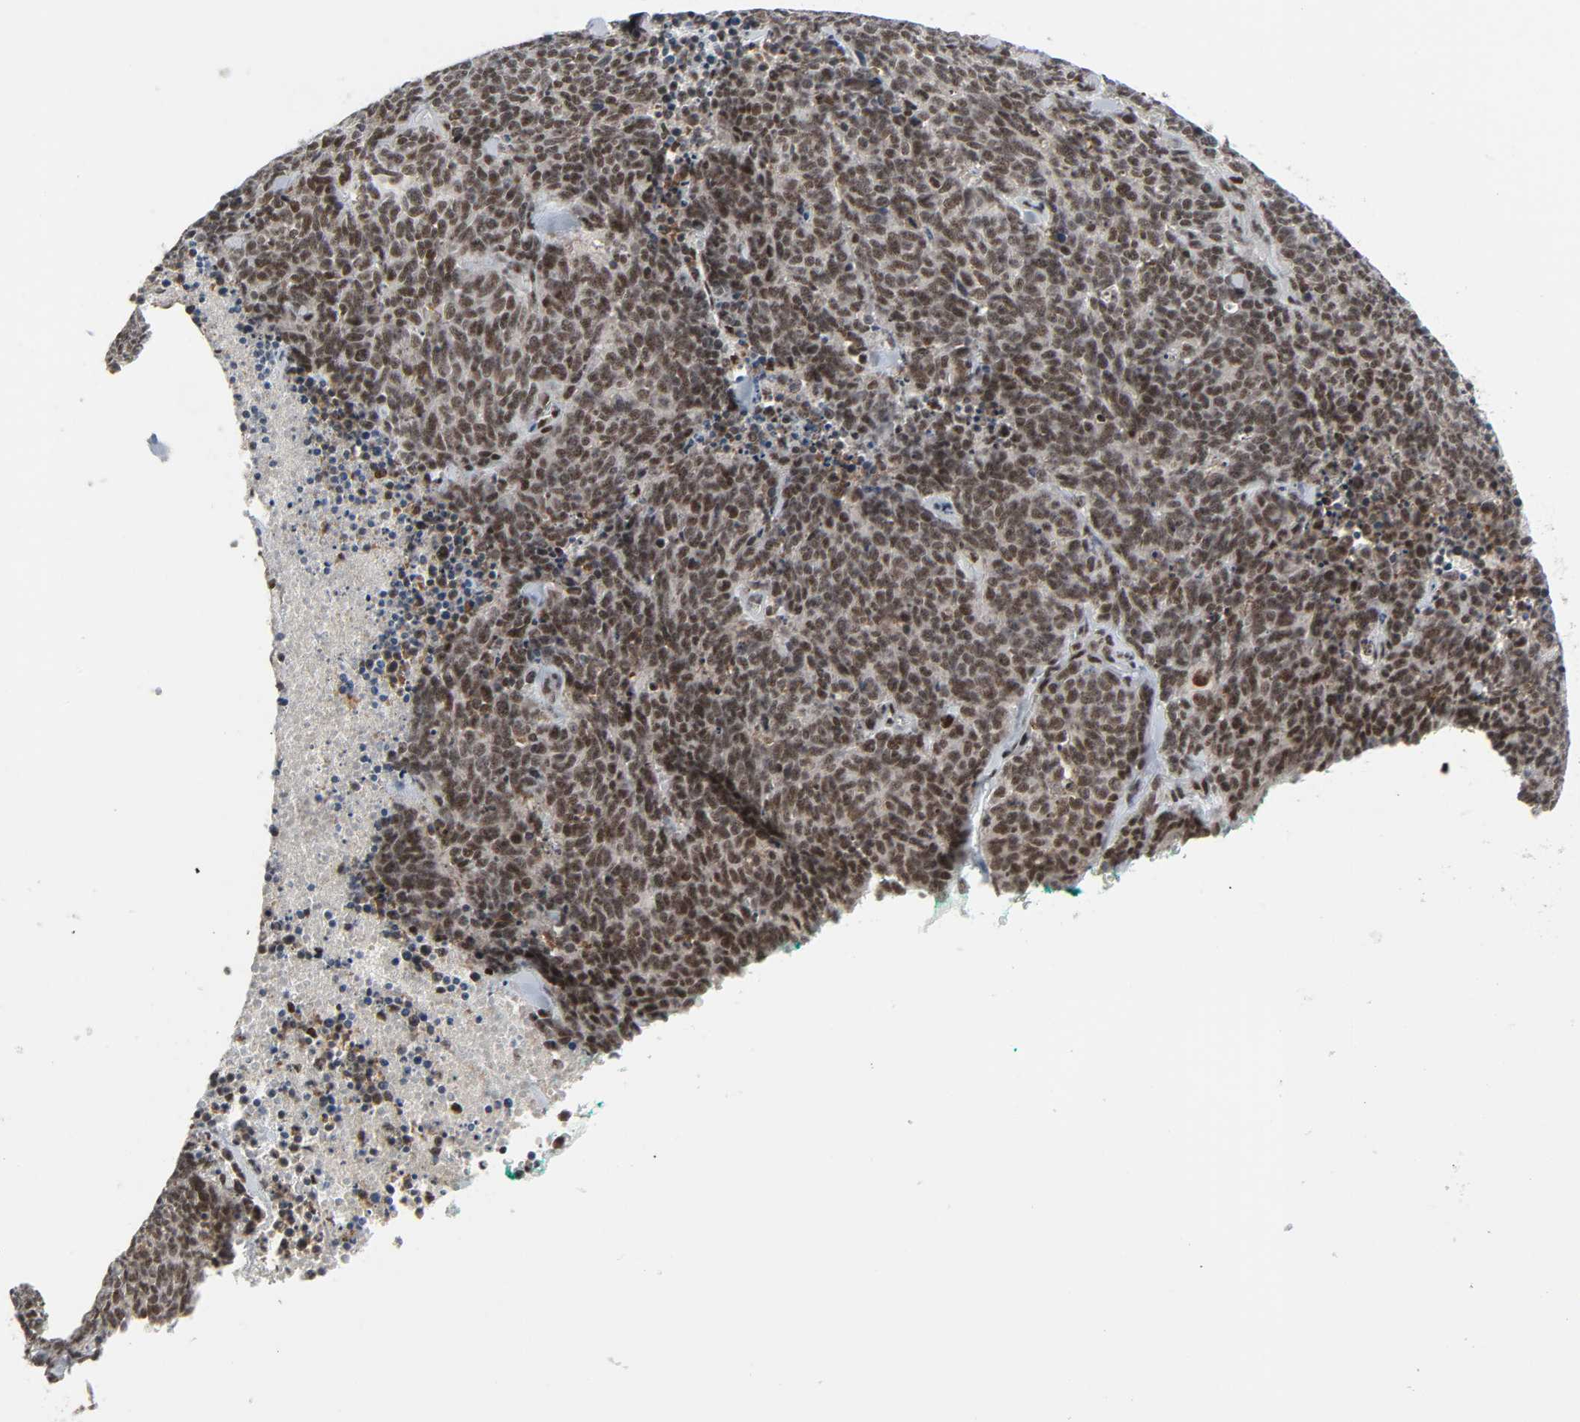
{"staining": {"intensity": "moderate", "quantity": ">75%", "location": "nuclear"}, "tissue": "lung cancer", "cell_type": "Tumor cells", "image_type": "cancer", "snomed": [{"axis": "morphology", "description": "Neoplasm, malignant, NOS"}, {"axis": "topography", "description": "Lung"}], "caption": "IHC photomicrograph of neoplastic tissue: lung cancer stained using immunohistochemistry (IHC) displays medium levels of moderate protein expression localized specifically in the nuclear of tumor cells, appearing as a nuclear brown color.", "gene": "CDK7", "patient": {"sex": "female", "age": 58}}